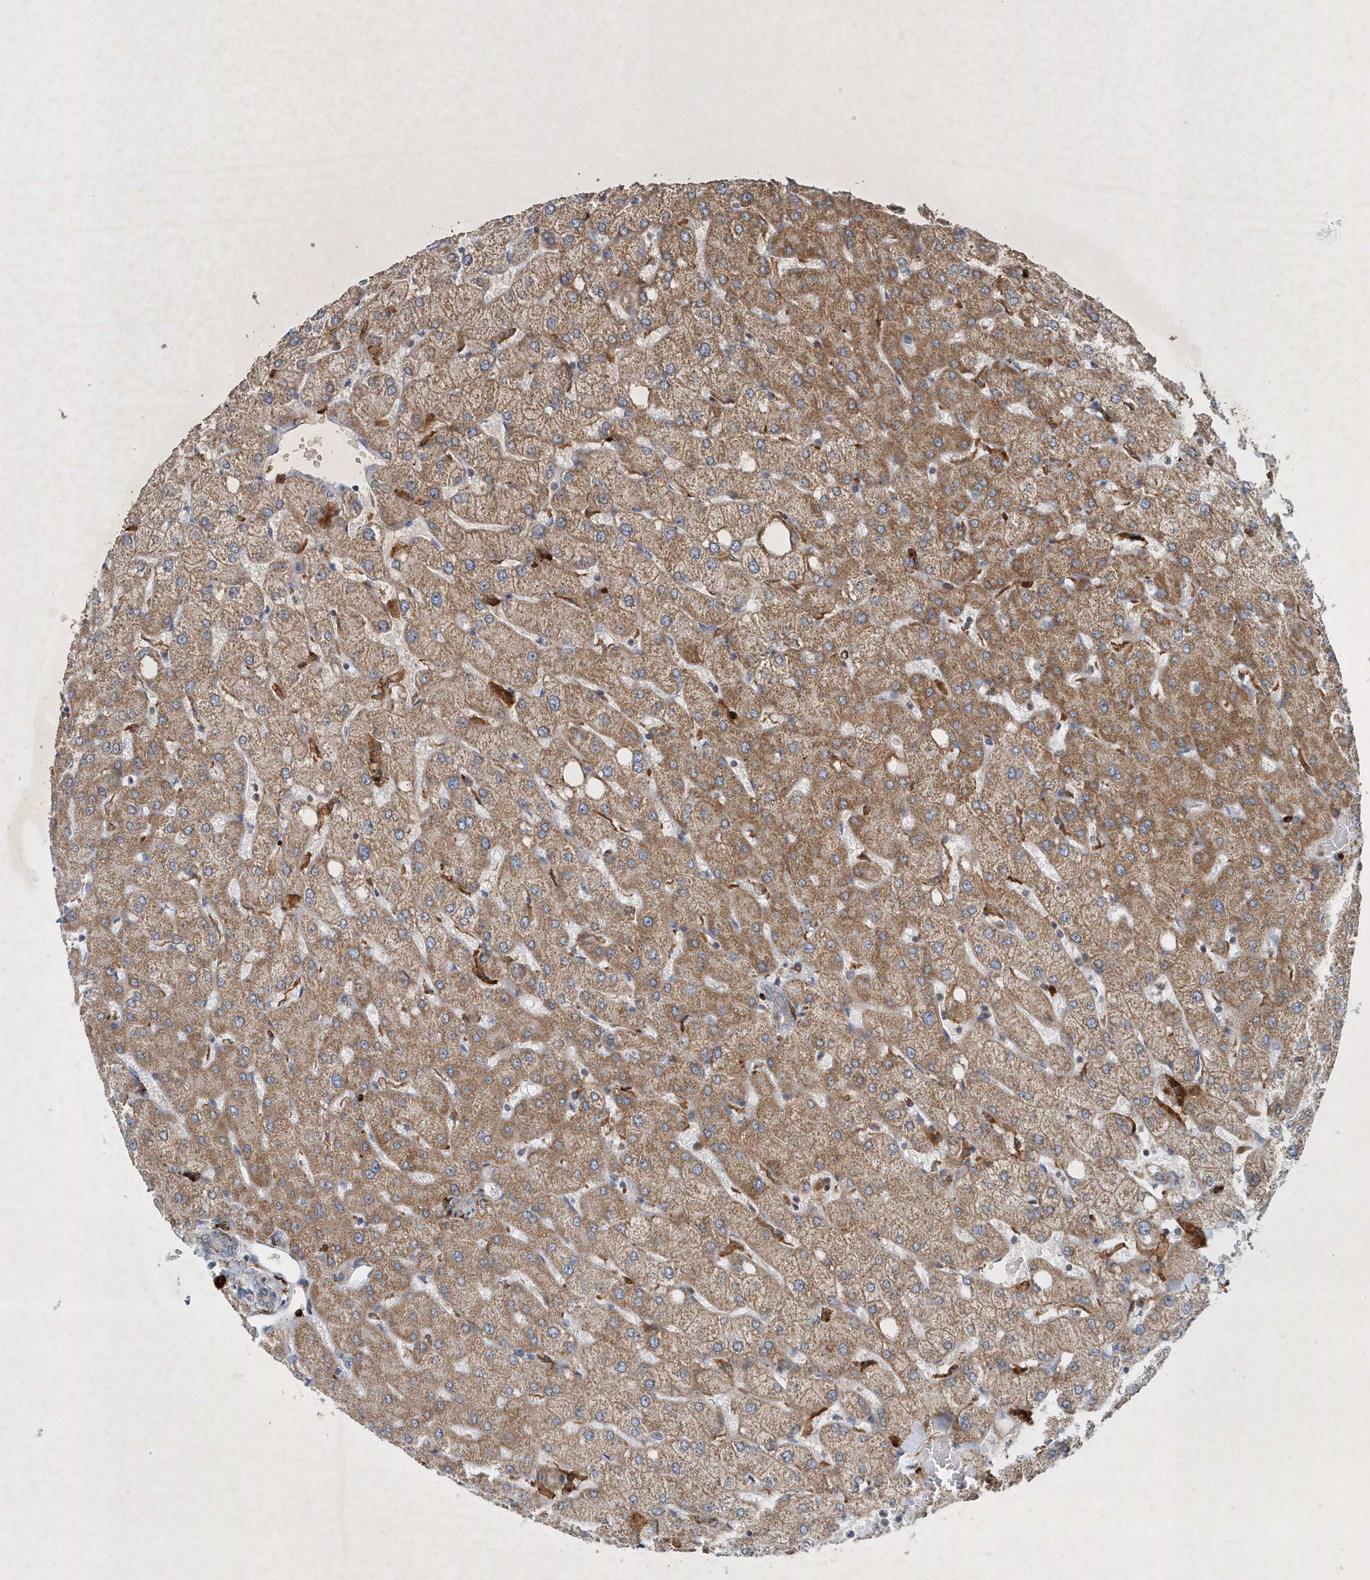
{"staining": {"intensity": "negative", "quantity": "none", "location": "none"}, "tissue": "liver", "cell_type": "Cholangiocytes", "image_type": "normal", "snomed": [{"axis": "morphology", "description": "Normal tissue, NOS"}, {"axis": "topography", "description": "Liver"}], "caption": "Cholangiocytes show no significant positivity in benign liver. (Brightfield microscopy of DAB IHC at high magnification).", "gene": "P2RY10", "patient": {"sex": "female", "age": 54}}